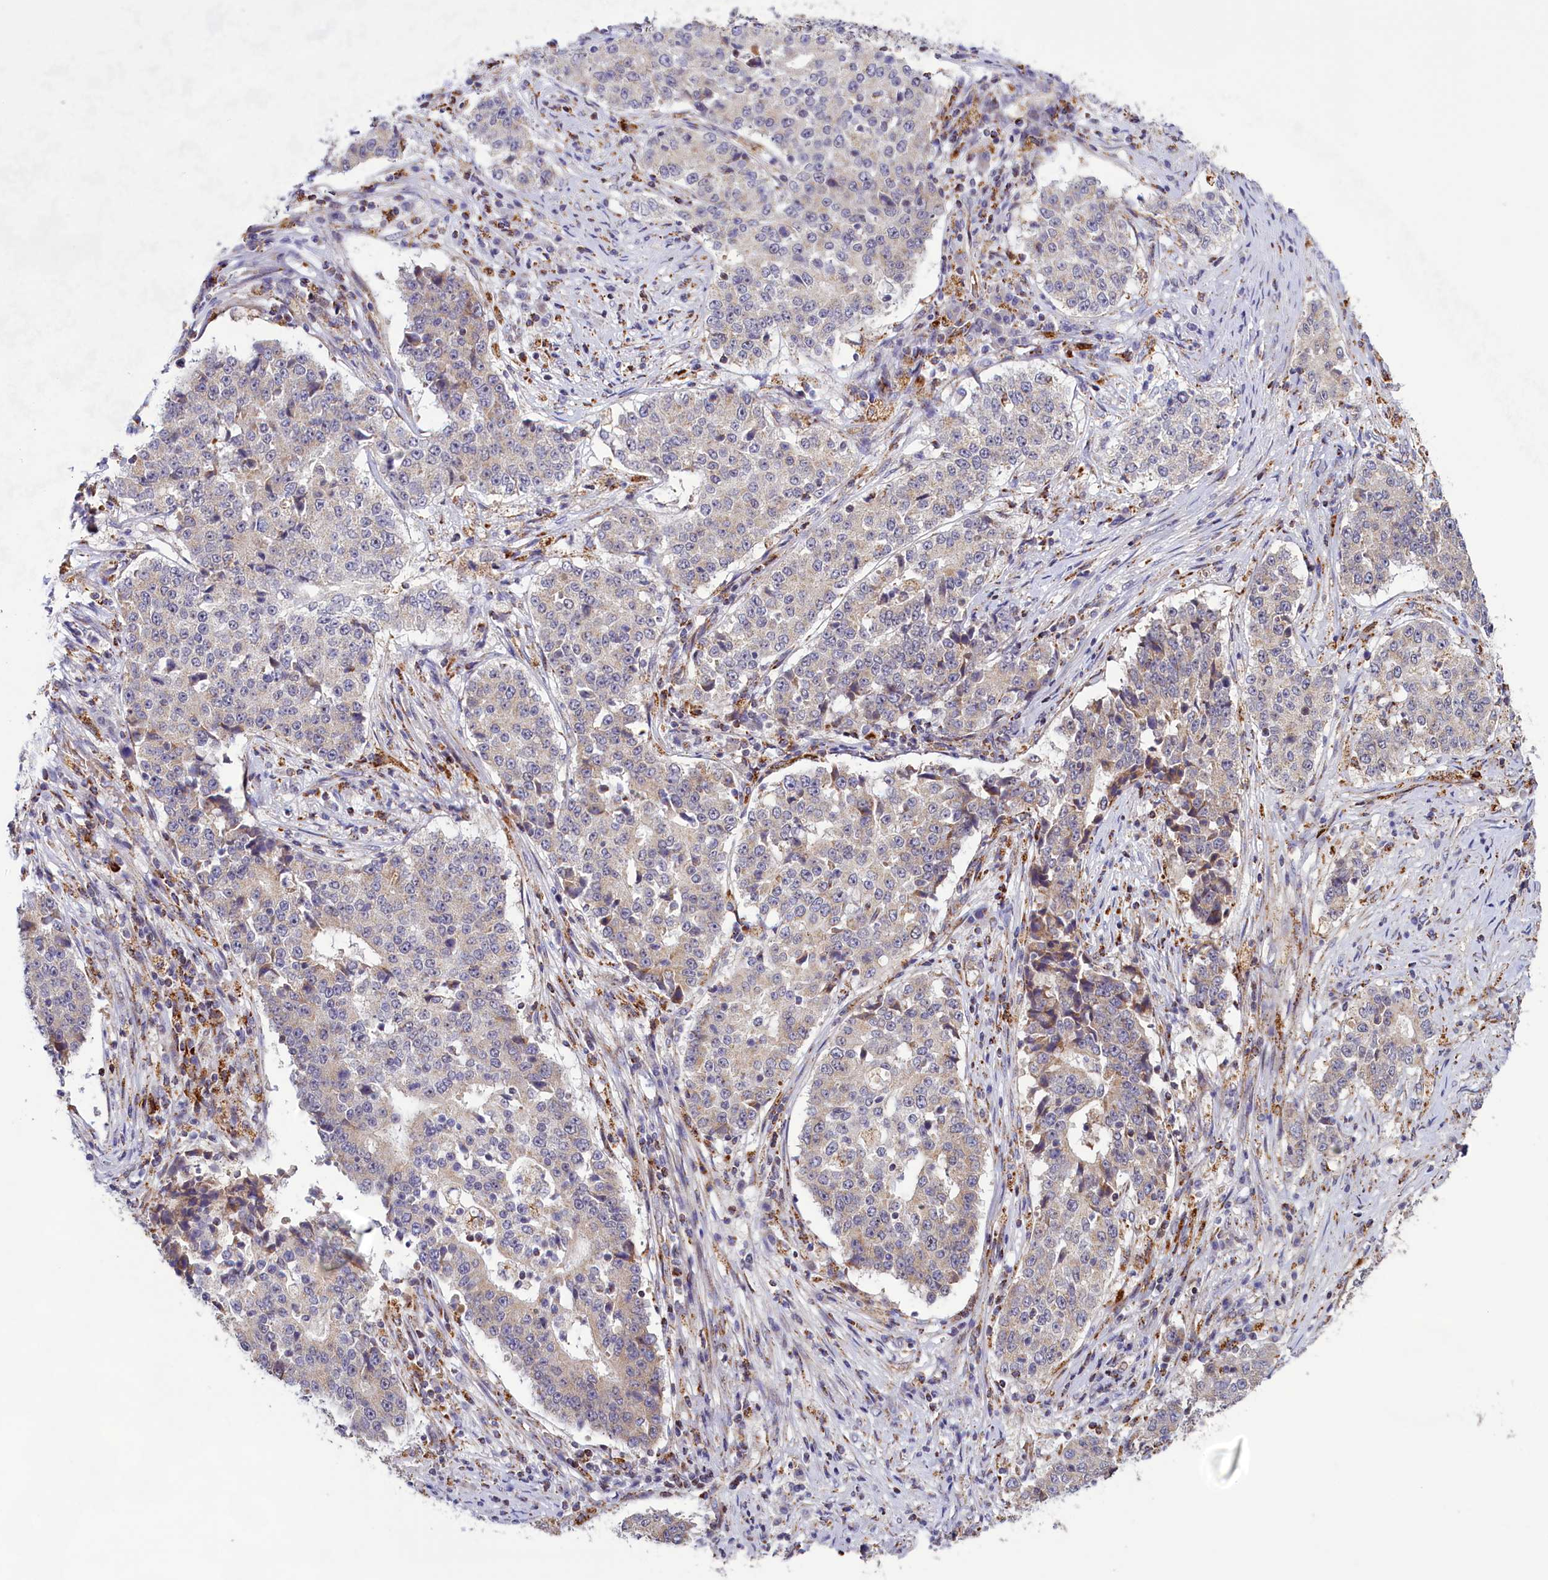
{"staining": {"intensity": "weak", "quantity": "<25%", "location": "cytoplasmic/membranous"}, "tissue": "stomach cancer", "cell_type": "Tumor cells", "image_type": "cancer", "snomed": [{"axis": "morphology", "description": "Adenocarcinoma, NOS"}, {"axis": "topography", "description": "Stomach"}], "caption": "Immunohistochemistry of human stomach cancer (adenocarcinoma) shows no staining in tumor cells.", "gene": "DYNC2H1", "patient": {"sex": "male", "age": 59}}